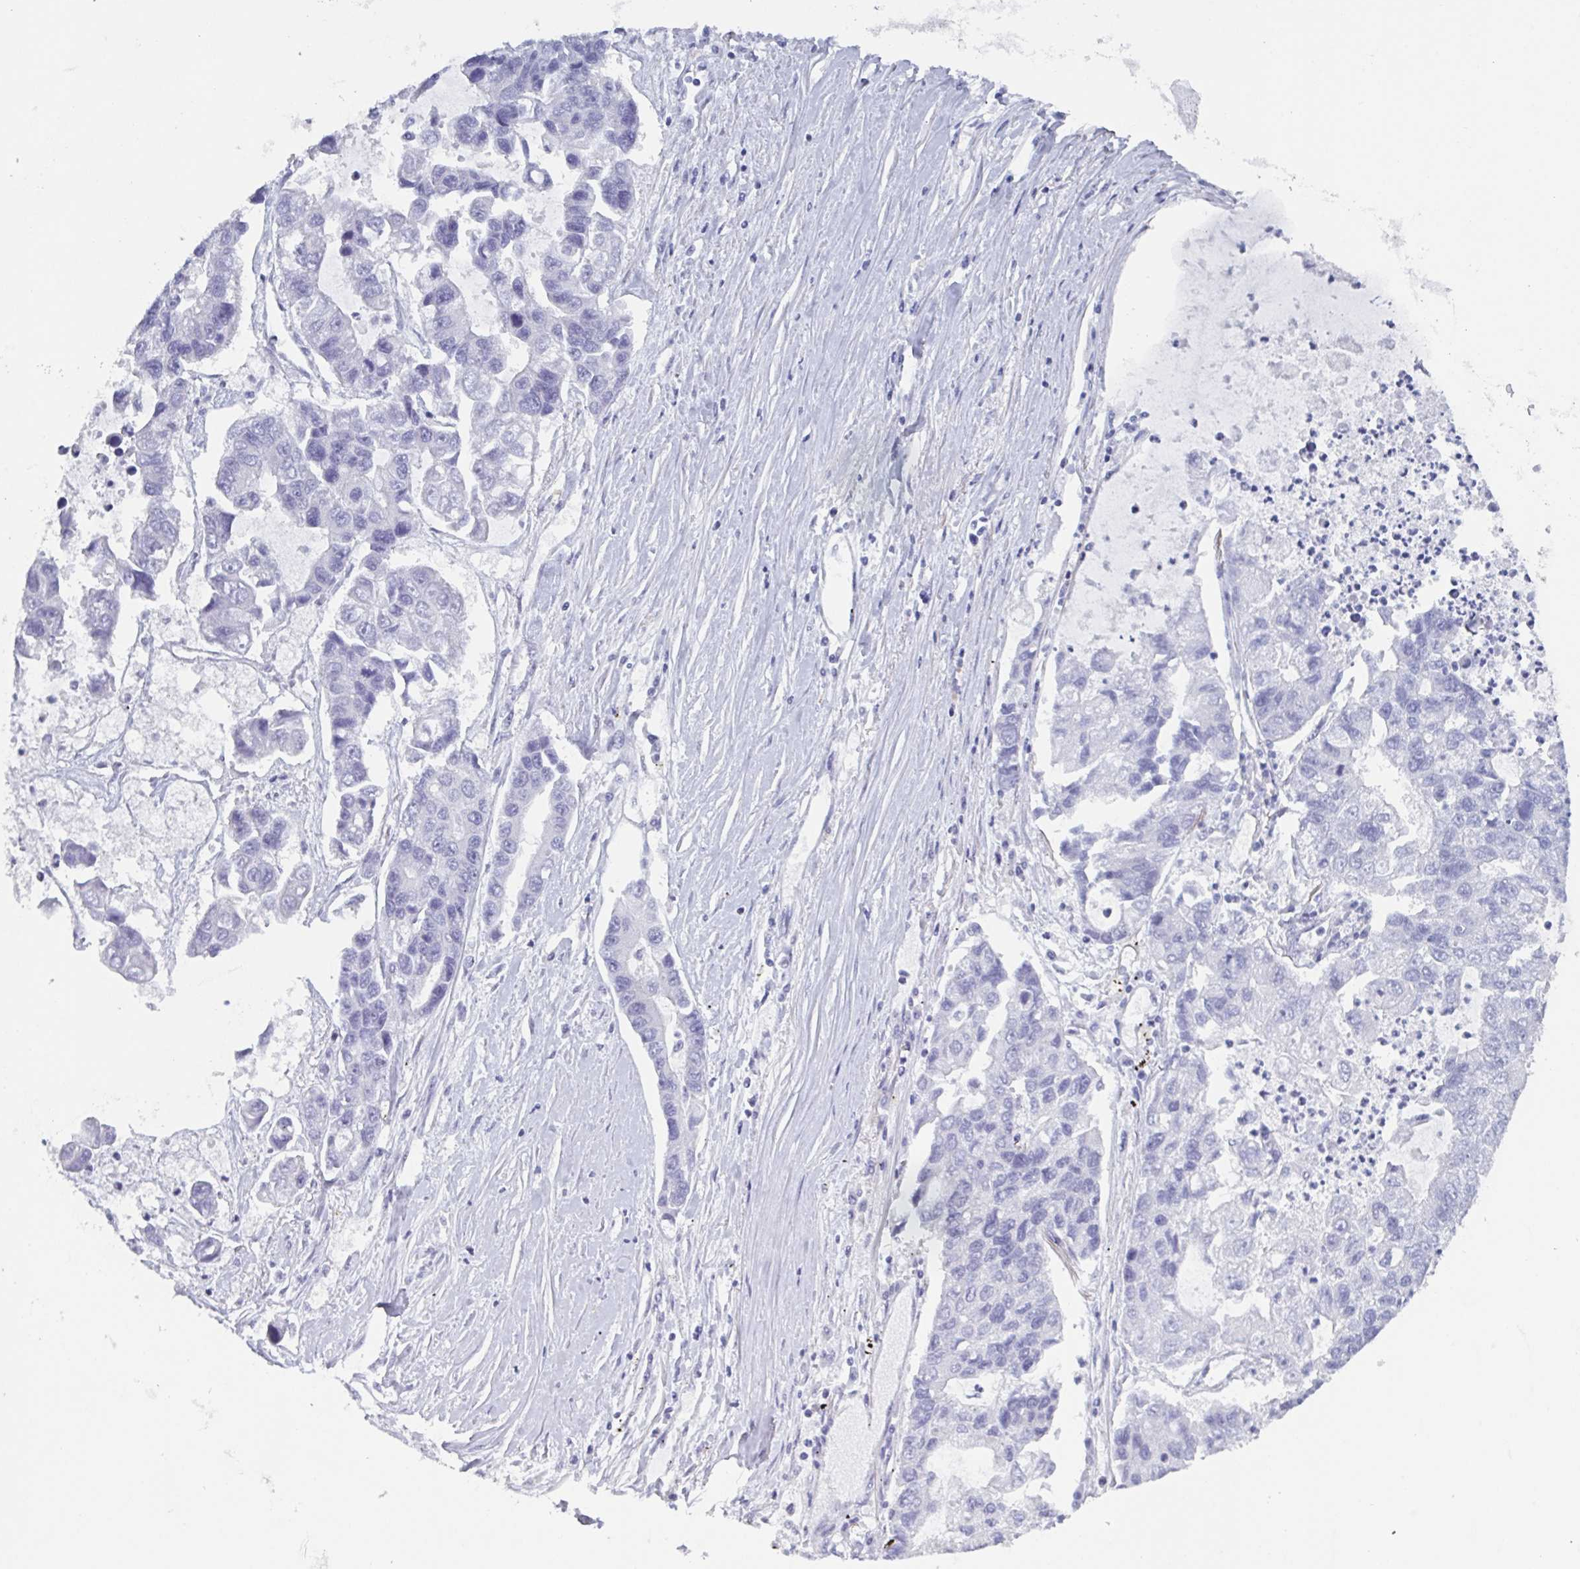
{"staining": {"intensity": "negative", "quantity": "none", "location": "none"}, "tissue": "lung cancer", "cell_type": "Tumor cells", "image_type": "cancer", "snomed": [{"axis": "morphology", "description": "Adenocarcinoma, NOS"}, {"axis": "topography", "description": "Bronchus"}, {"axis": "topography", "description": "Lung"}], "caption": "Tumor cells are negative for protein expression in human lung cancer.", "gene": "DYNC1I1", "patient": {"sex": "female", "age": 51}}